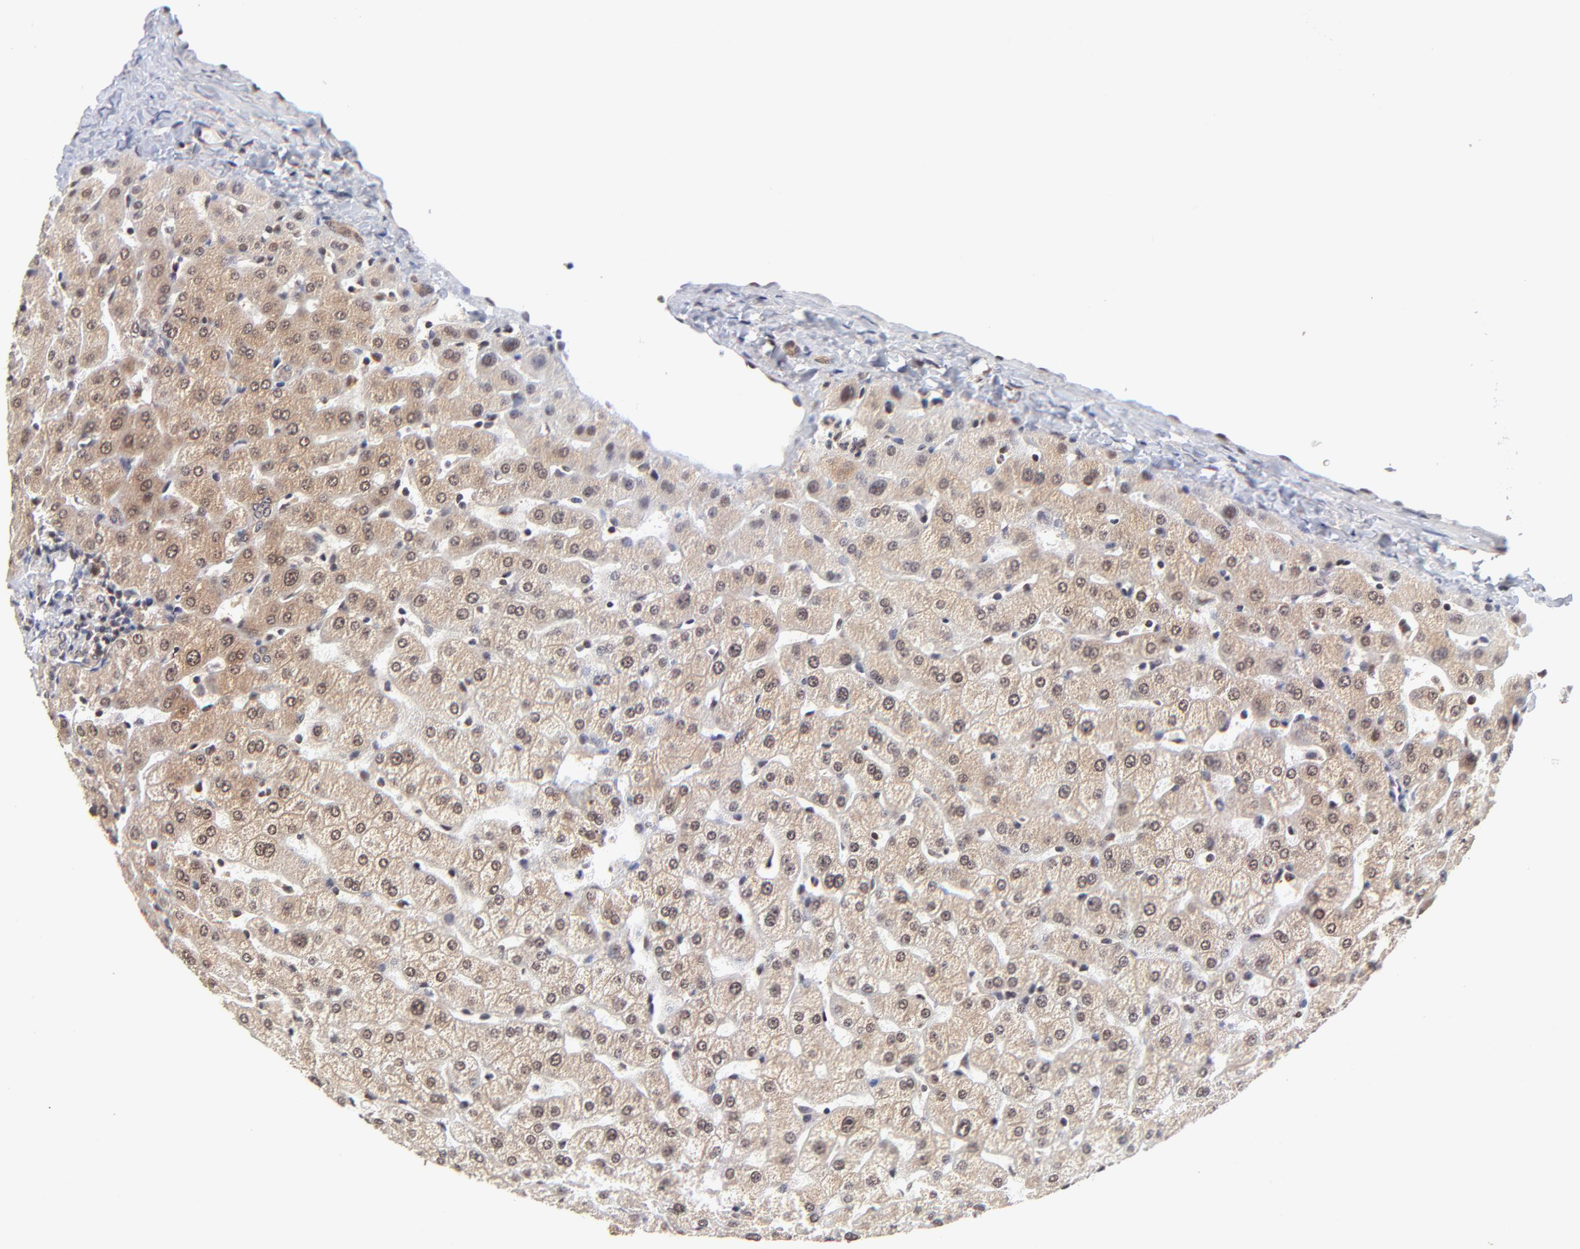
{"staining": {"intensity": "weak", "quantity": ">75%", "location": "cytoplasmic/membranous"}, "tissue": "liver", "cell_type": "Cholangiocytes", "image_type": "normal", "snomed": [{"axis": "morphology", "description": "Normal tissue, NOS"}, {"axis": "morphology", "description": "Fibrosis, NOS"}, {"axis": "topography", "description": "Liver"}], "caption": "Immunohistochemistry (IHC) micrograph of benign human liver stained for a protein (brown), which reveals low levels of weak cytoplasmic/membranous staining in about >75% of cholangiocytes.", "gene": "PSMC4", "patient": {"sex": "female", "age": 29}}